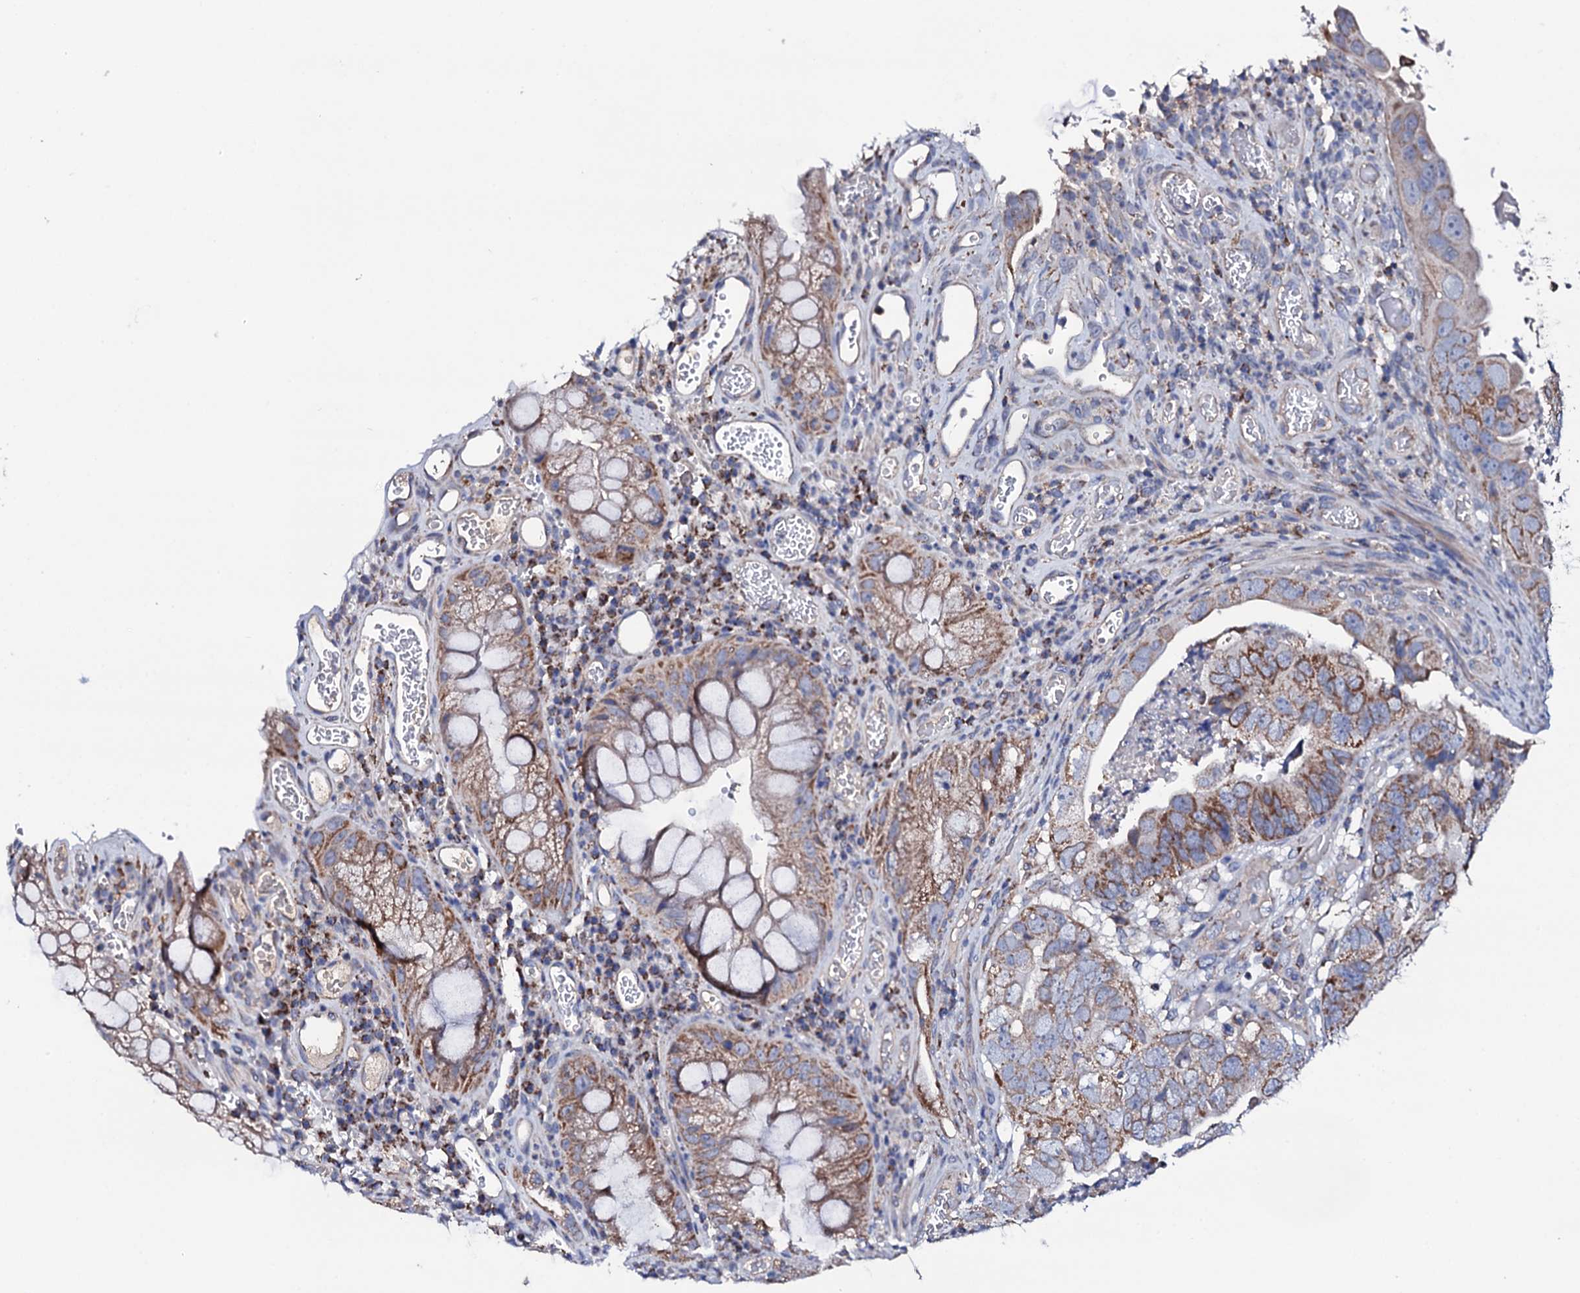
{"staining": {"intensity": "moderate", "quantity": "25%-75%", "location": "cytoplasmic/membranous"}, "tissue": "colorectal cancer", "cell_type": "Tumor cells", "image_type": "cancer", "snomed": [{"axis": "morphology", "description": "Adenocarcinoma, NOS"}, {"axis": "topography", "description": "Rectum"}], "caption": "Colorectal adenocarcinoma stained with IHC exhibits moderate cytoplasmic/membranous expression in approximately 25%-75% of tumor cells. (IHC, brightfield microscopy, high magnification).", "gene": "TCAF2", "patient": {"sex": "male", "age": 63}}